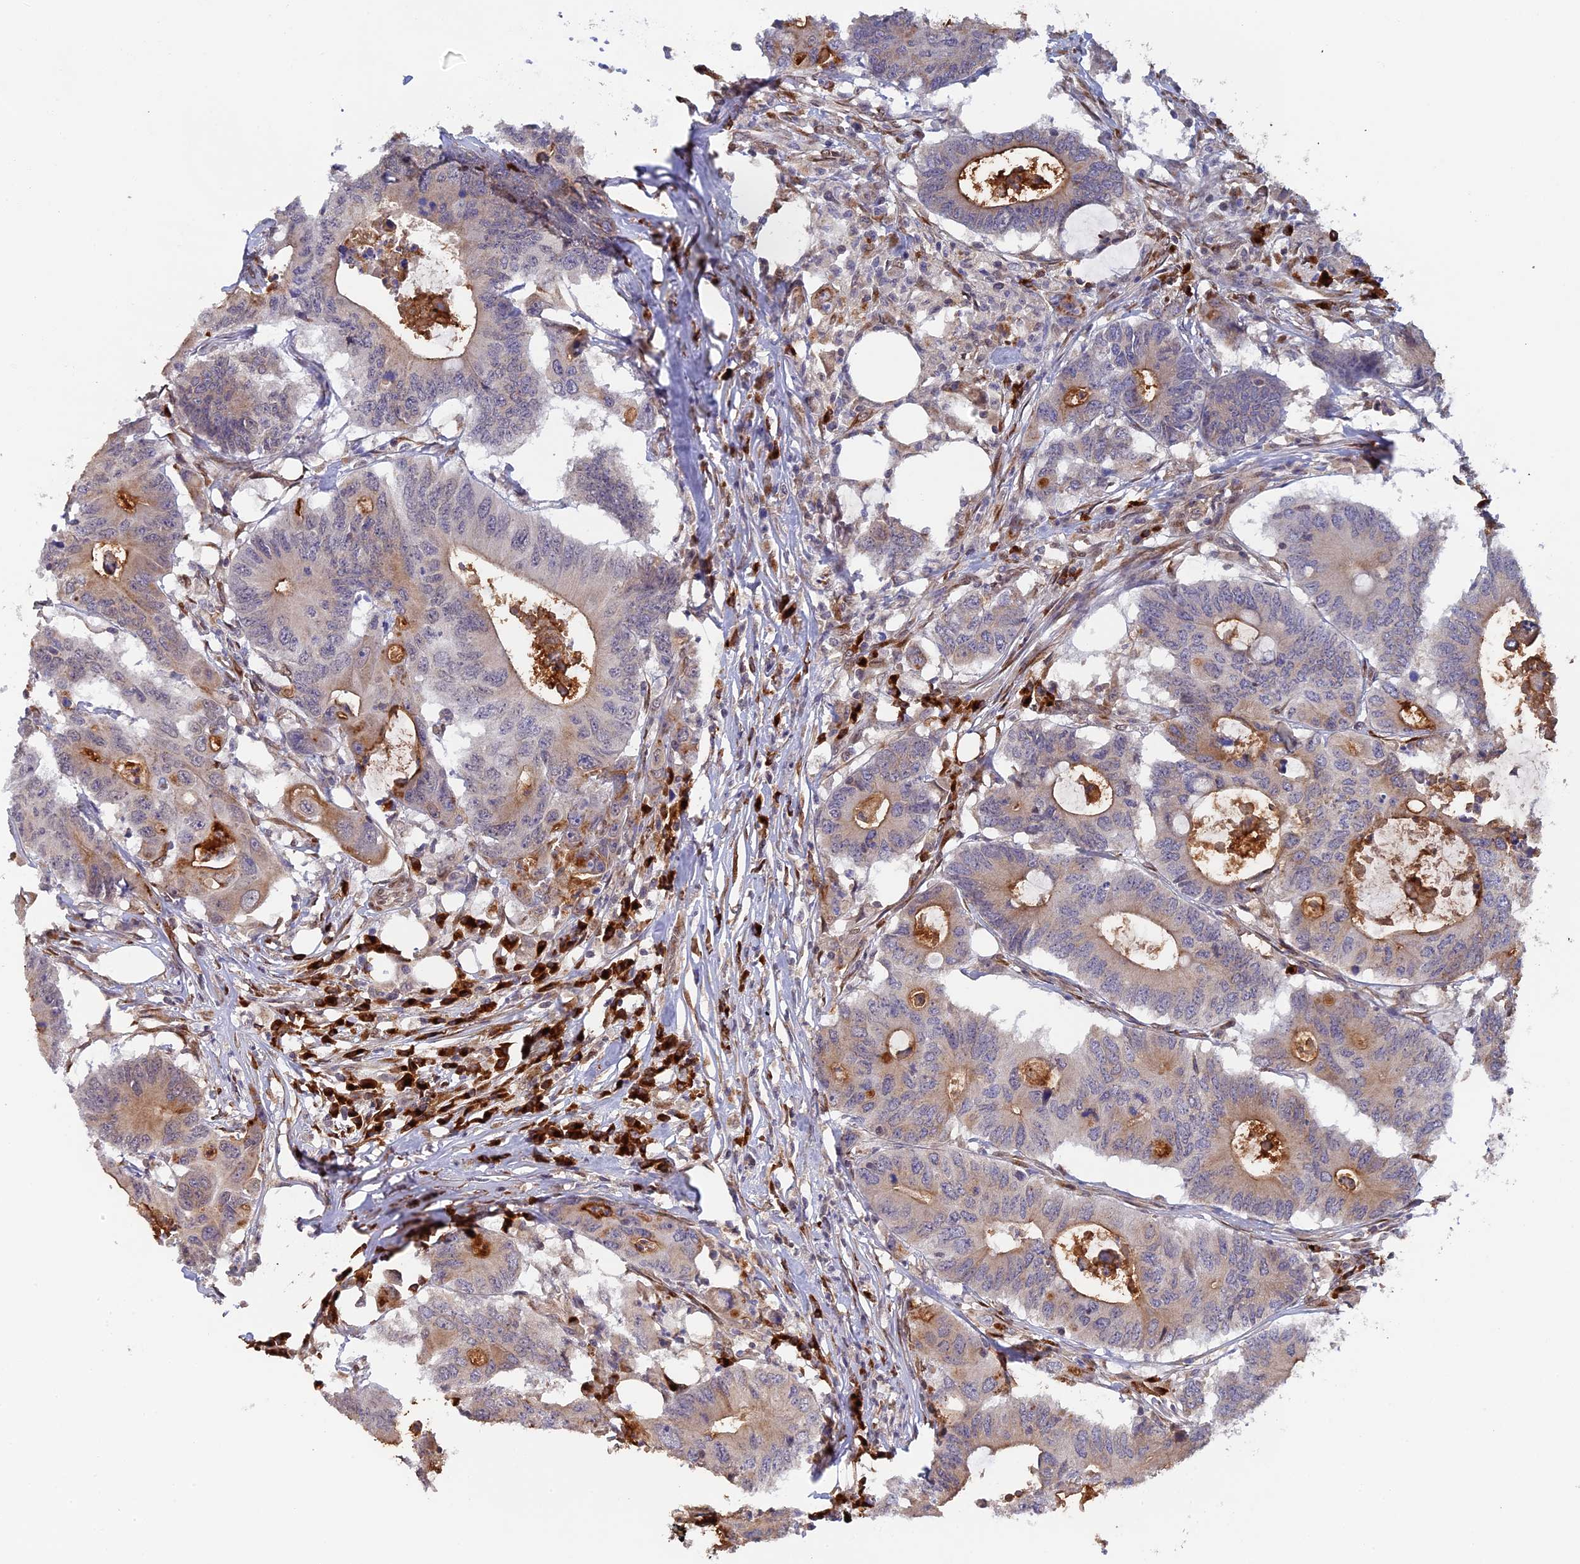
{"staining": {"intensity": "weak", "quantity": "25%-75%", "location": "cytoplasmic/membranous"}, "tissue": "colorectal cancer", "cell_type": "Tumor cells", "image_type": "cancer", "snomed": [{"axis": "morphology", "description": "Adenocarcinoma, NOS"}, {"axis": "topography", "description": "Colon"}], "caption": "An image of colorectal adenocarcinoma stained for a protein exhibits weak cytoplasmic/membranous brown staining in tumor cells. The staining is performed using DAB (3,3'-diaminobenzidine) brown chromogen to label protein expression. The nuclei are counter-stained blue using hematoxylin.", "gene": "SNX17", "patient": {"sex": "male", "age": 71}}